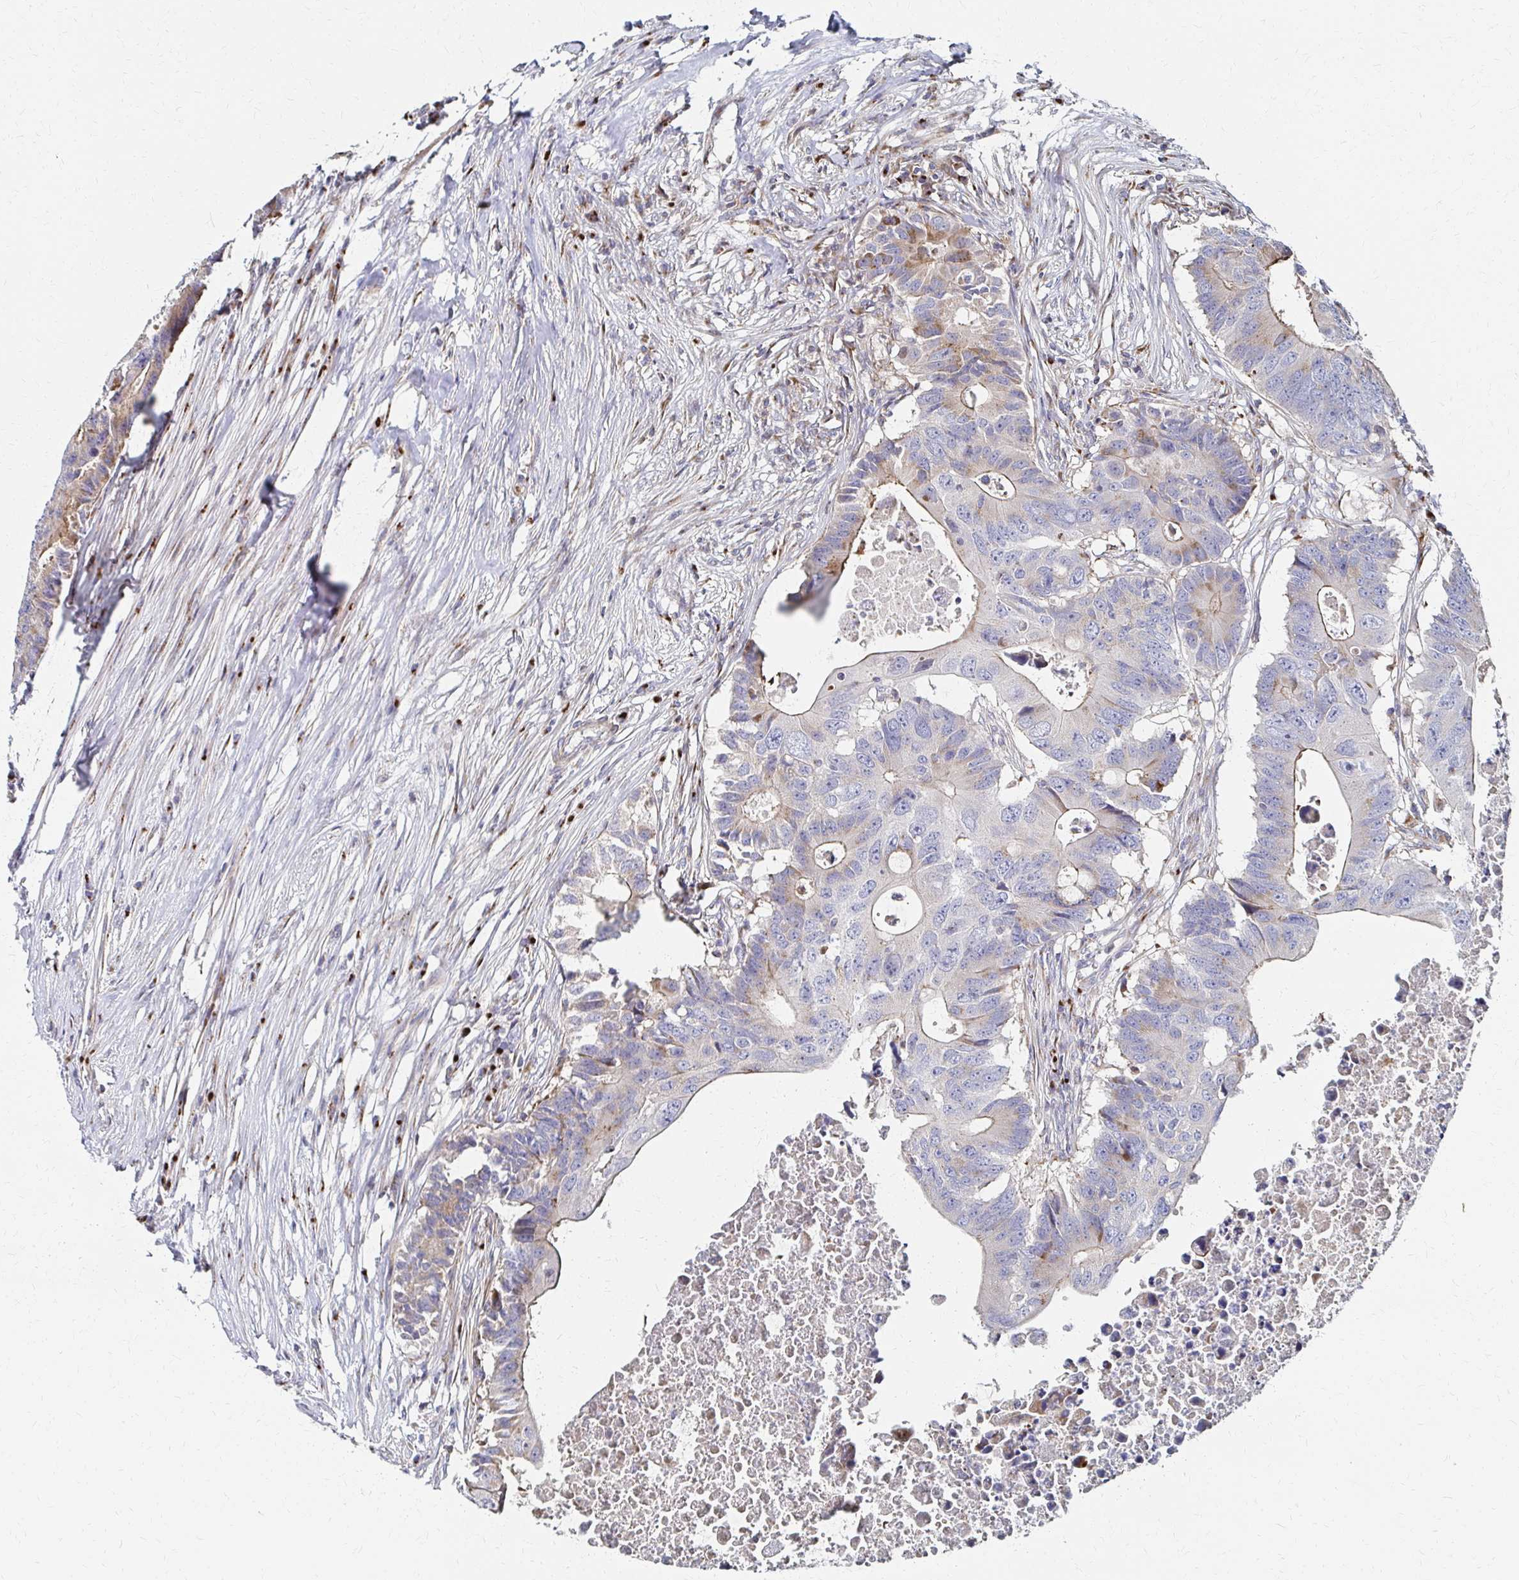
{"staining": {"intensity": "weak", "quantity": "<25%", "location": "cytoplasmic/membranous"}, "tissue": "colorectal cancer", "cell_type": "Tumor cells", "image_type": "cancer", "snomed": [{"axis": "morphology", "description": "Adenocarcinoma, NOS"}, {"axis": "topography", "description": "Colon"}], "caption": "The IHC image has no significant expression in tumor cells of adenocarcinoma (colorectal) tissue.", "gene": "MAN1A1", "patient": {"sex": "male", "age": 71}}